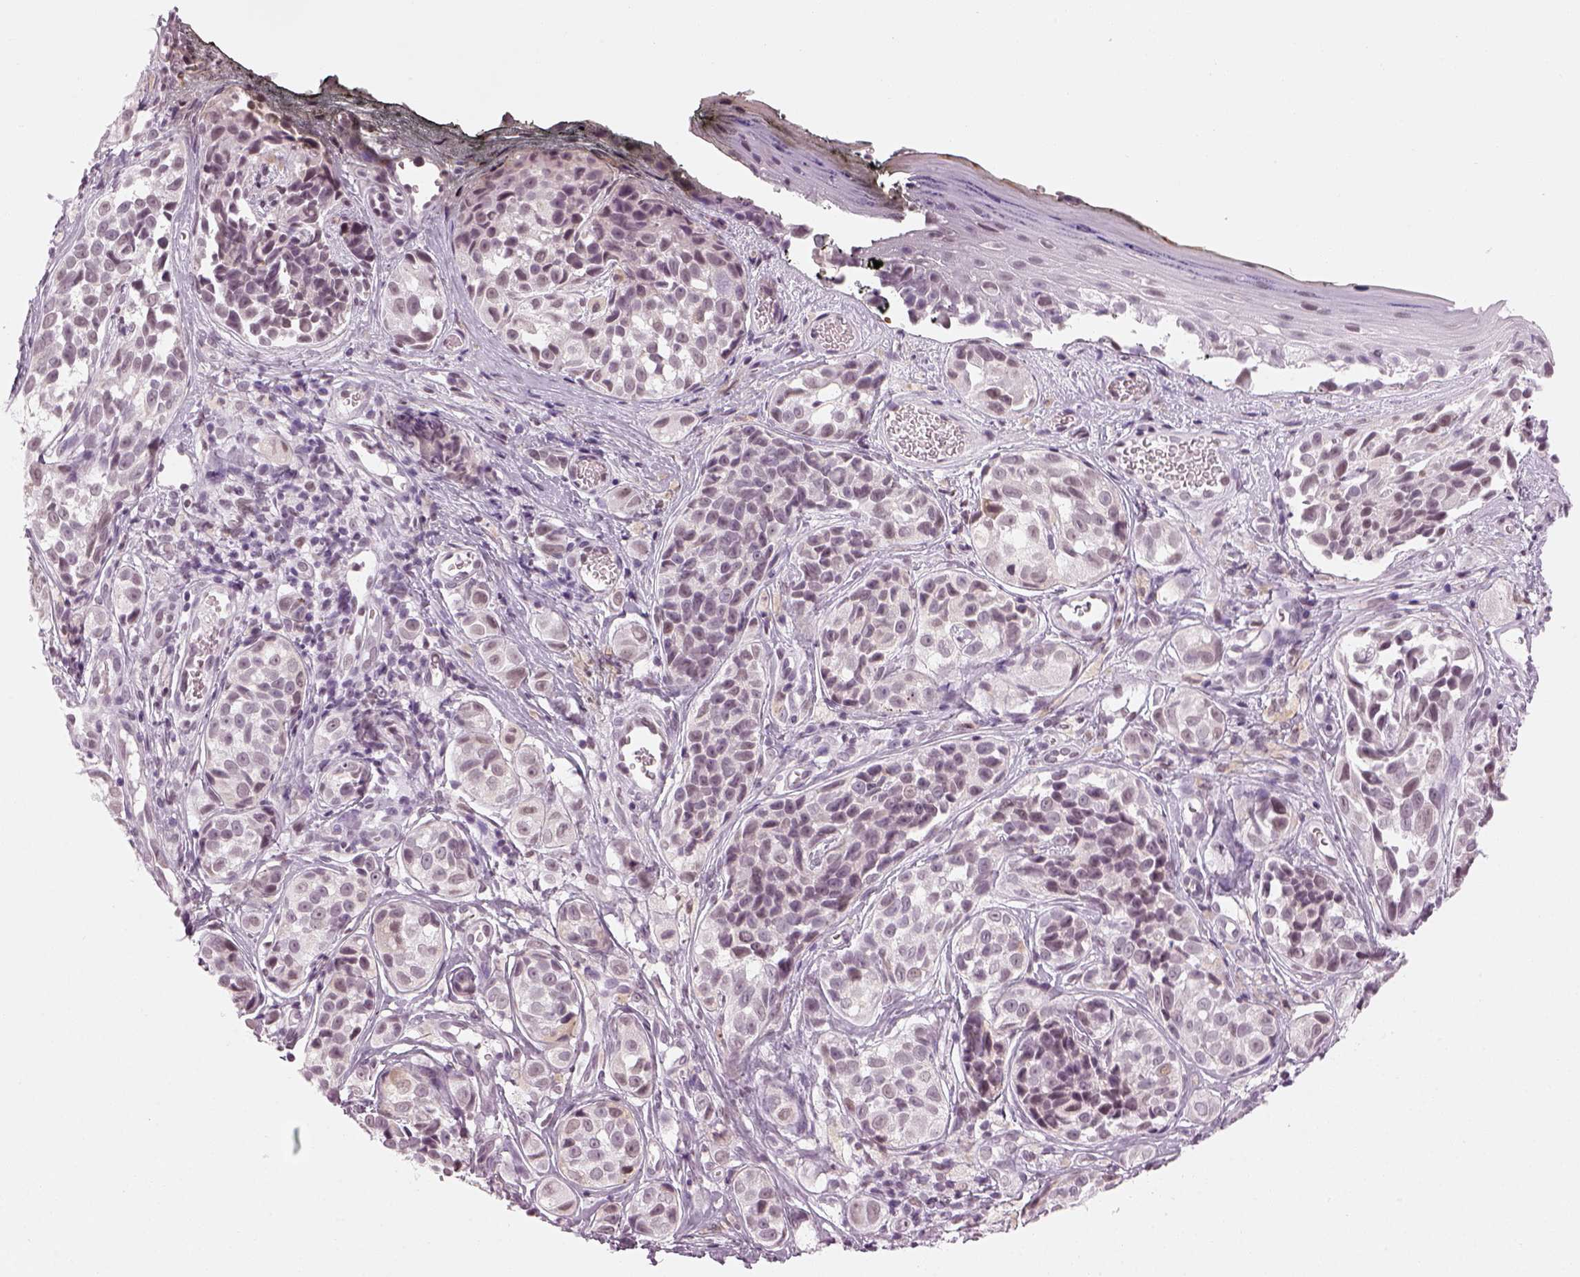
{"staining": {"intensity": "negative", "quantity": "none", "location": "none"}, "tissue": "melanoma", "cell_type": "Tumor cells", "image_type": "cancer", "snomed": [{"axis": "morphology", "description": "Malignant melanoma, NOS"}, {"axis": "topography", "description": "Skin"}], "caption": "DAB (3,3'-diaminobenzidine) immunohistochemical staining of malignant melanoma displays no significant expression in tumor cells. (Brightfield microscopy of DAB (3,3'-diaminobenzidine) immunohistochemistry at high magnification).", "gene": "KCNG2", "patient": {"sex": "male", "age": 48}}